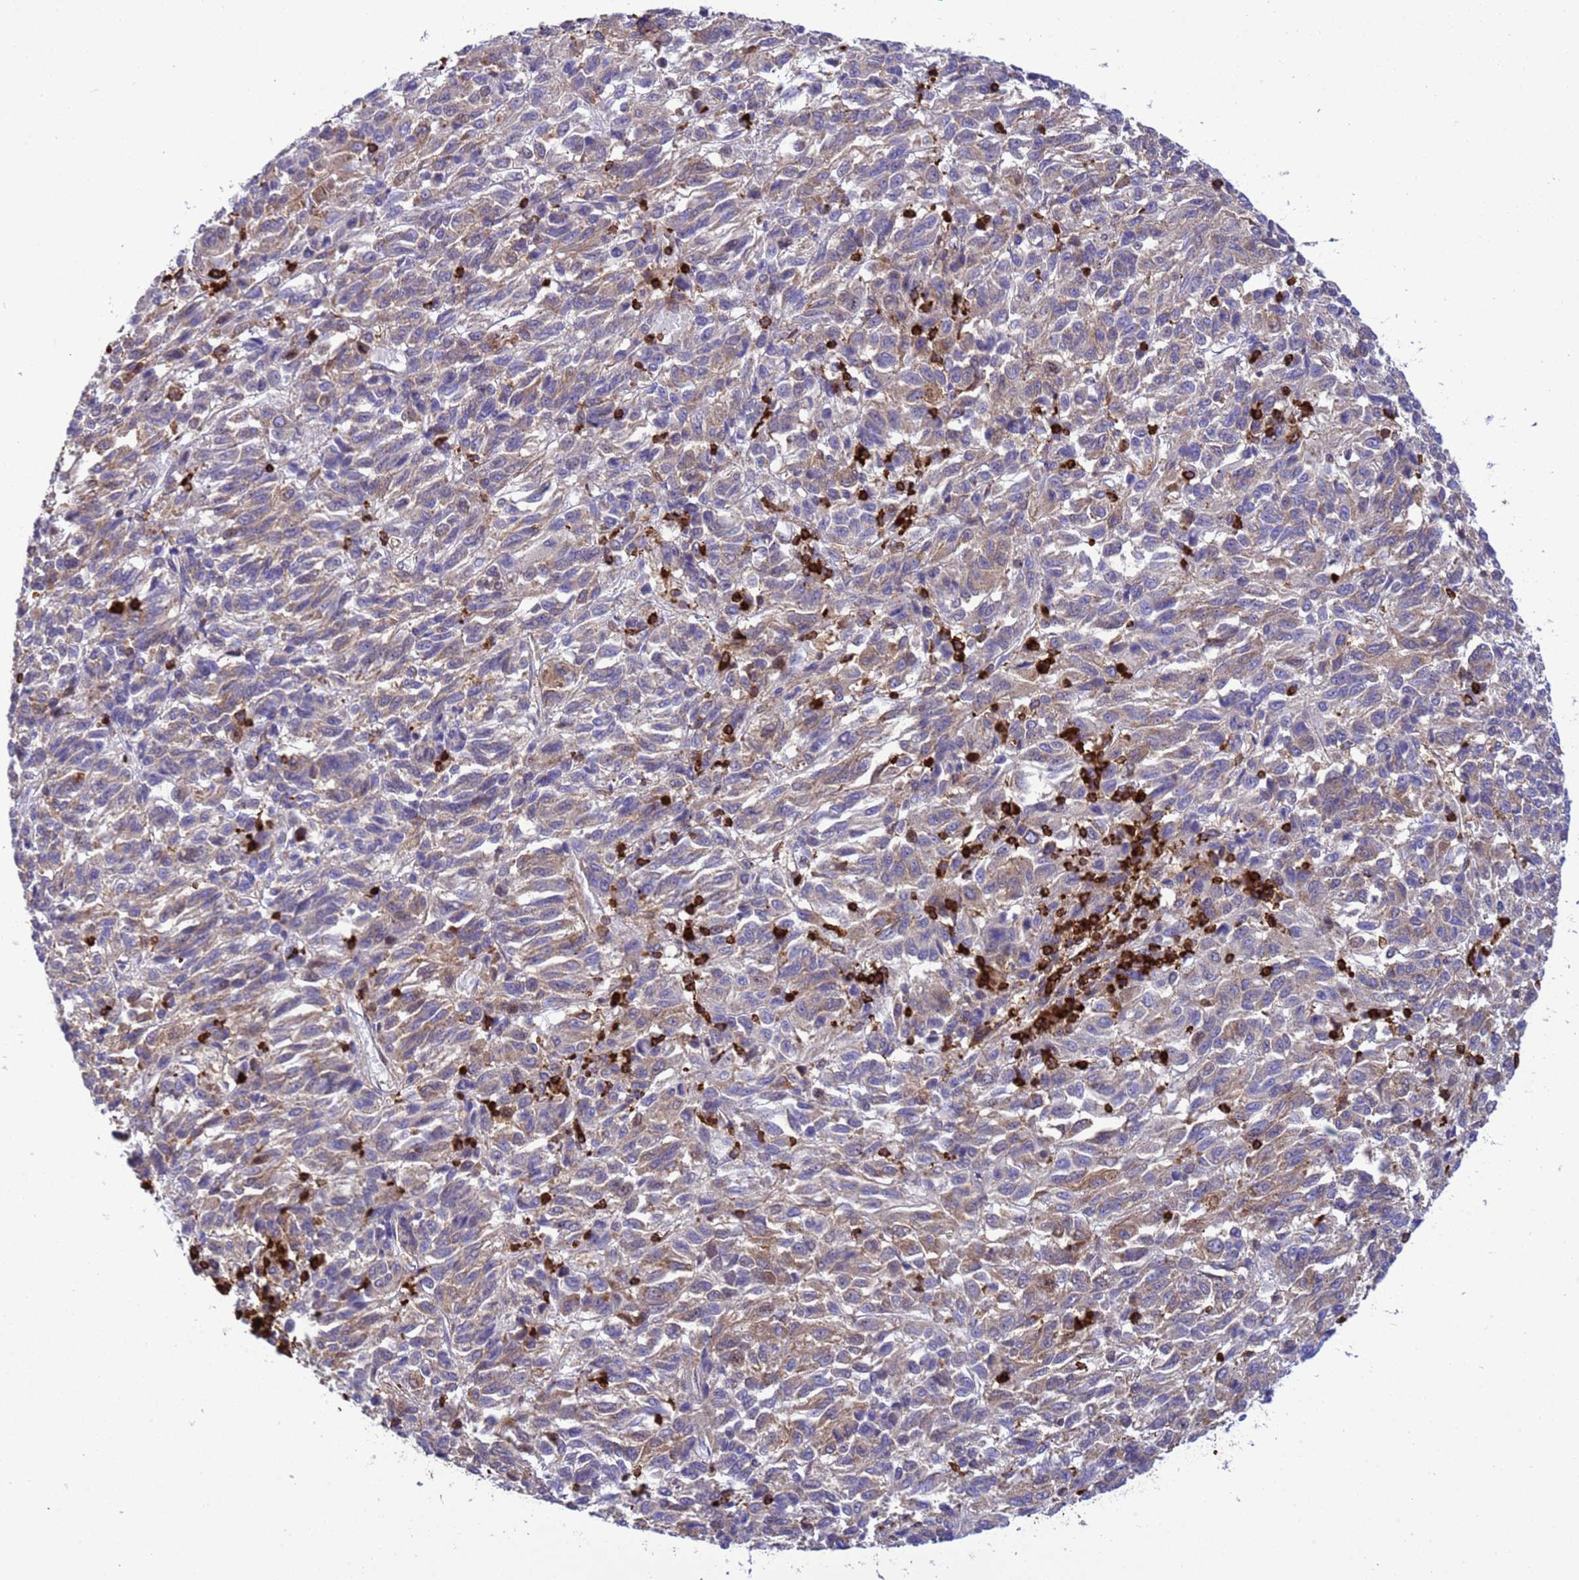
{"staining": {"intensity": "weak", "quantity": ">75%", "location": "cytoplasmic/membranous"}, "tissue": "melanoma", "cell_type": "Tumor cells", "image_type": "cancer", "snomed": [{"axis": "morphology", "description": "Malignant melanoma, Metastatic site"}, {"axis": "topography", "description": "Lung"}], "caption": "Immunohistochemistry (IHC) image of melanoma stained for a protein (brown), which demonstrates low levels of weak cytoplasmic/membranous staining in approximately >75% of tumor cells.", "gene": "EZR", "patient": {"sex": "male", "age": 64}}